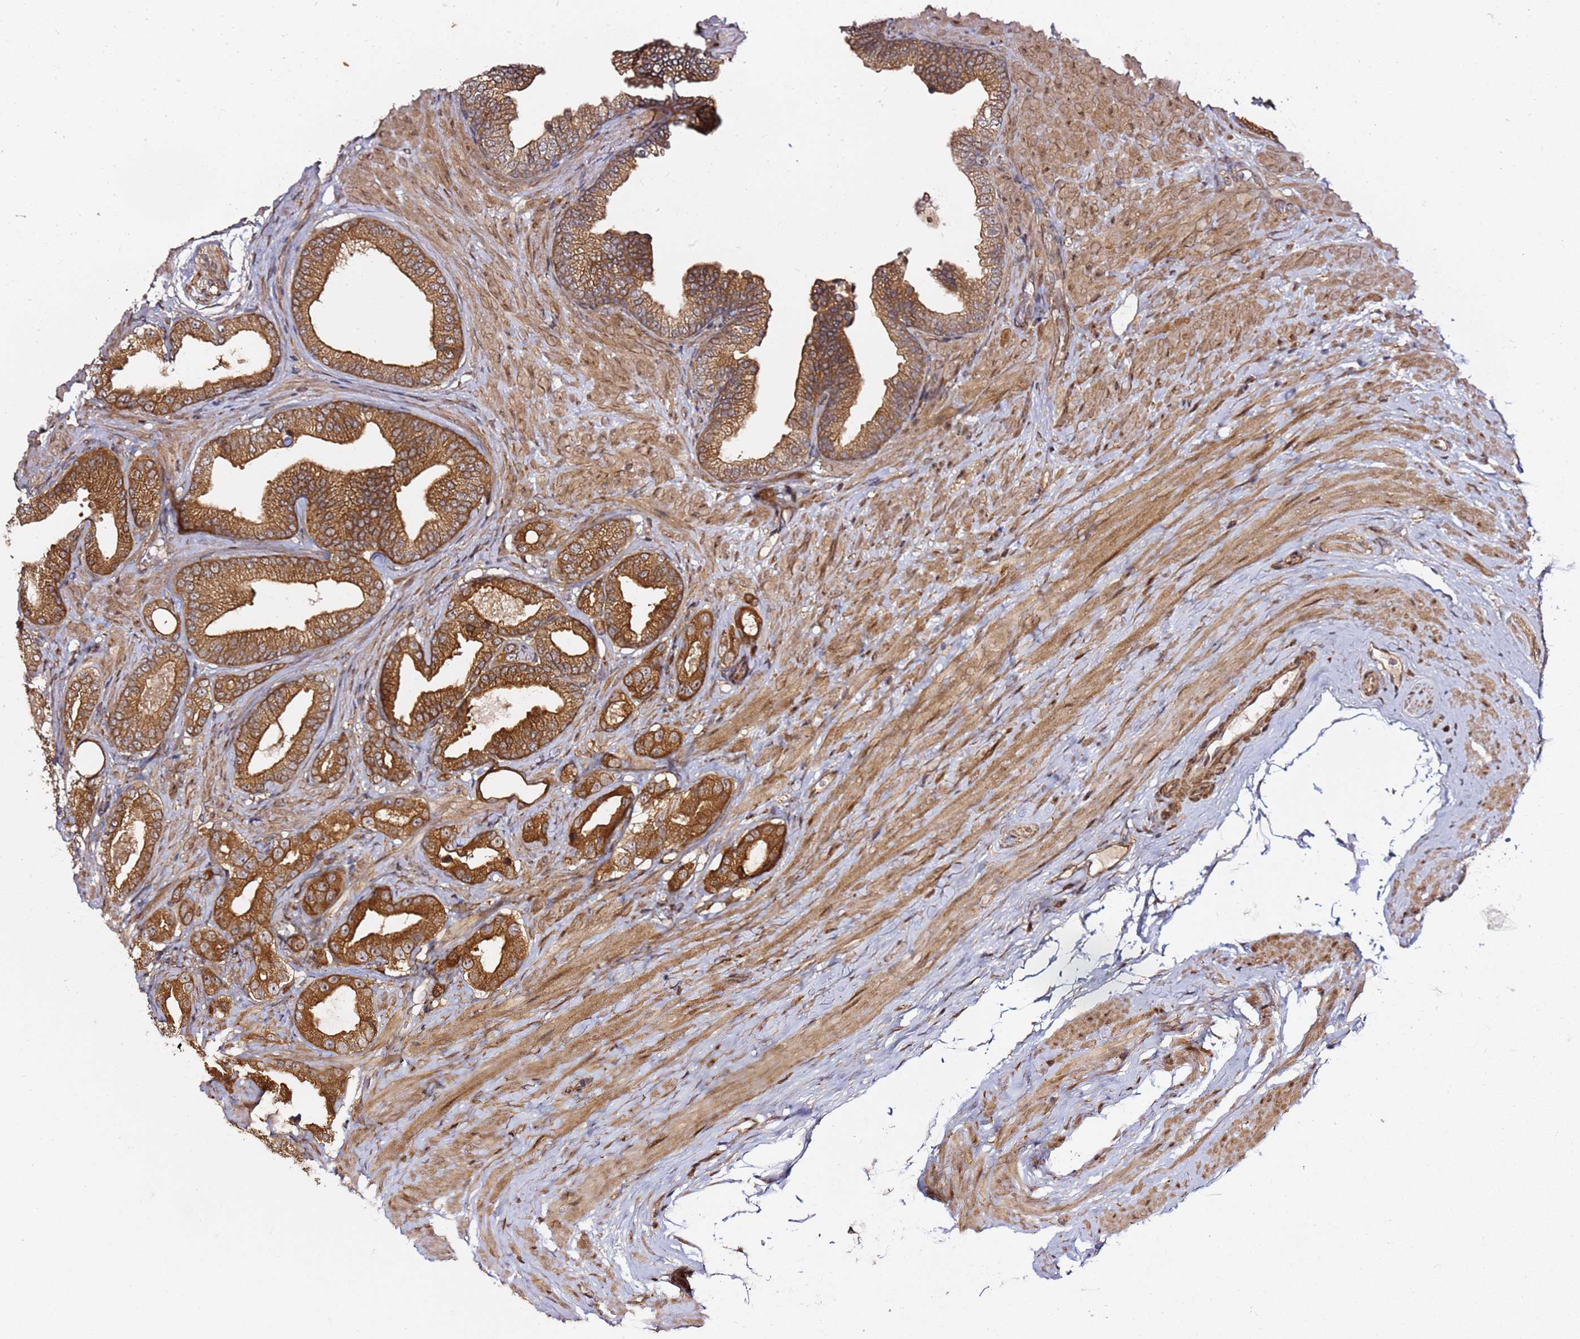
{"staining": {"intensity": "strong", "quantity": "25%-75%", "location": "cytoplasmic/membranous"}, "tissue": "prostate cancer", "cell_type": "Tumor cells", "image_type": "cancer", "snomed": [{"axis": "morphology", "description": "Adenocarcinoma, Low grade"}, {"axis": "topography", "description": "Prostate"}], "caption": "Protein expression analysis of low-grade adenocarcinoma (prostate) reveals strong cytoplasmic/membranous positivity in about 25%-75% of tumor cells. (brown staining indicates protein expression, while blue staining denotes nuclei).", "gene": "PRKAB2", "patient": {"sex": "male", "age": 63}}